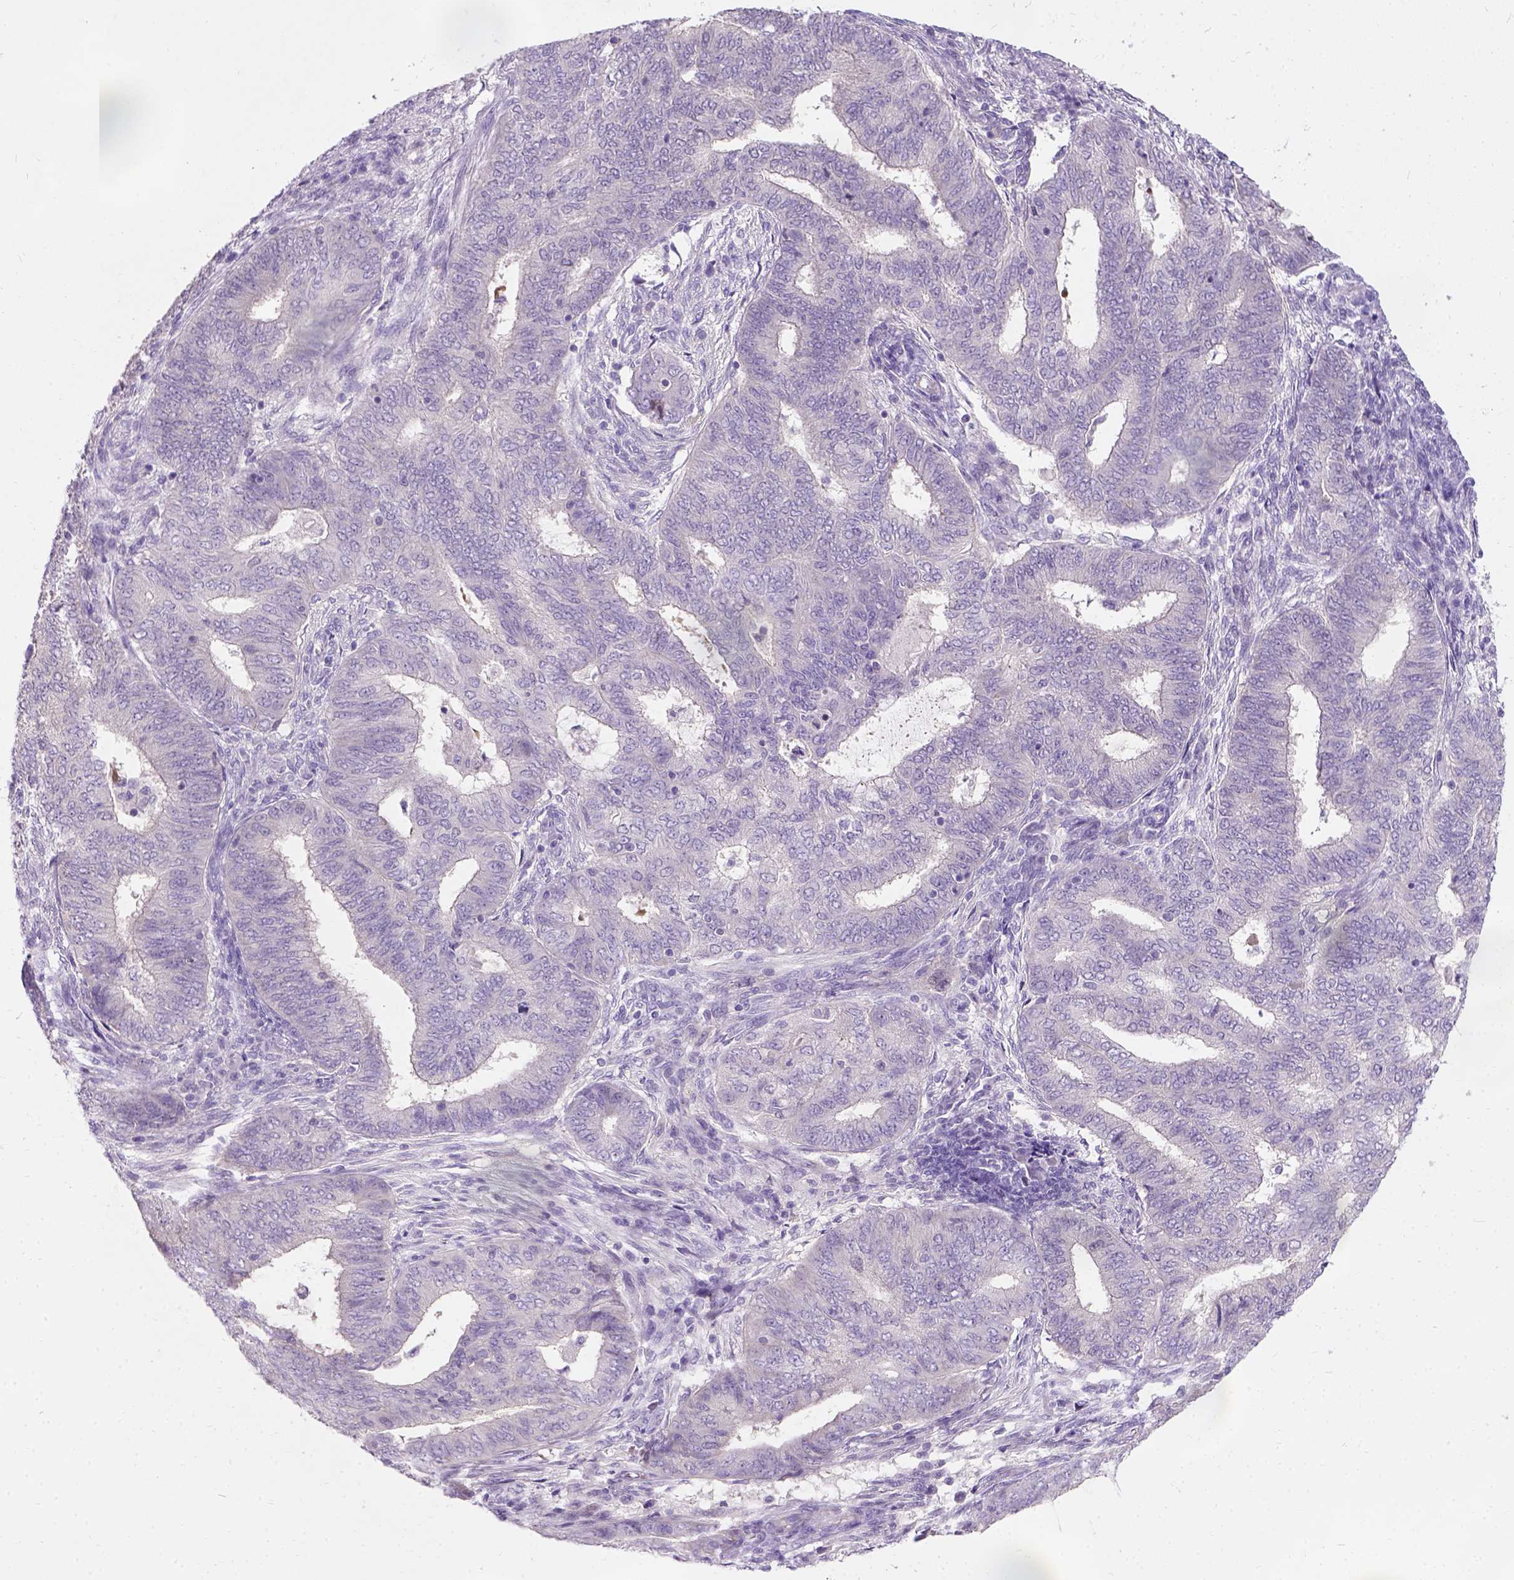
{"staining": {"intensity": "negative", "quantity": "none", "location": "none"}, "tissue": "endometrial cancer", "cell_type": "Tumor cells", "image_type": "cancer", "snomed": [{"axis": "morphology", "description": "Adenocarcinoma, NOS"}, {"axis": "topography", "description": "Endometrium"}], "caption": "Tumor cells are negative for brown protein staining in endometrial adenocarcinoma.", "gene": "C20orf144", "patient": {"sex": "female", "age": 62}}